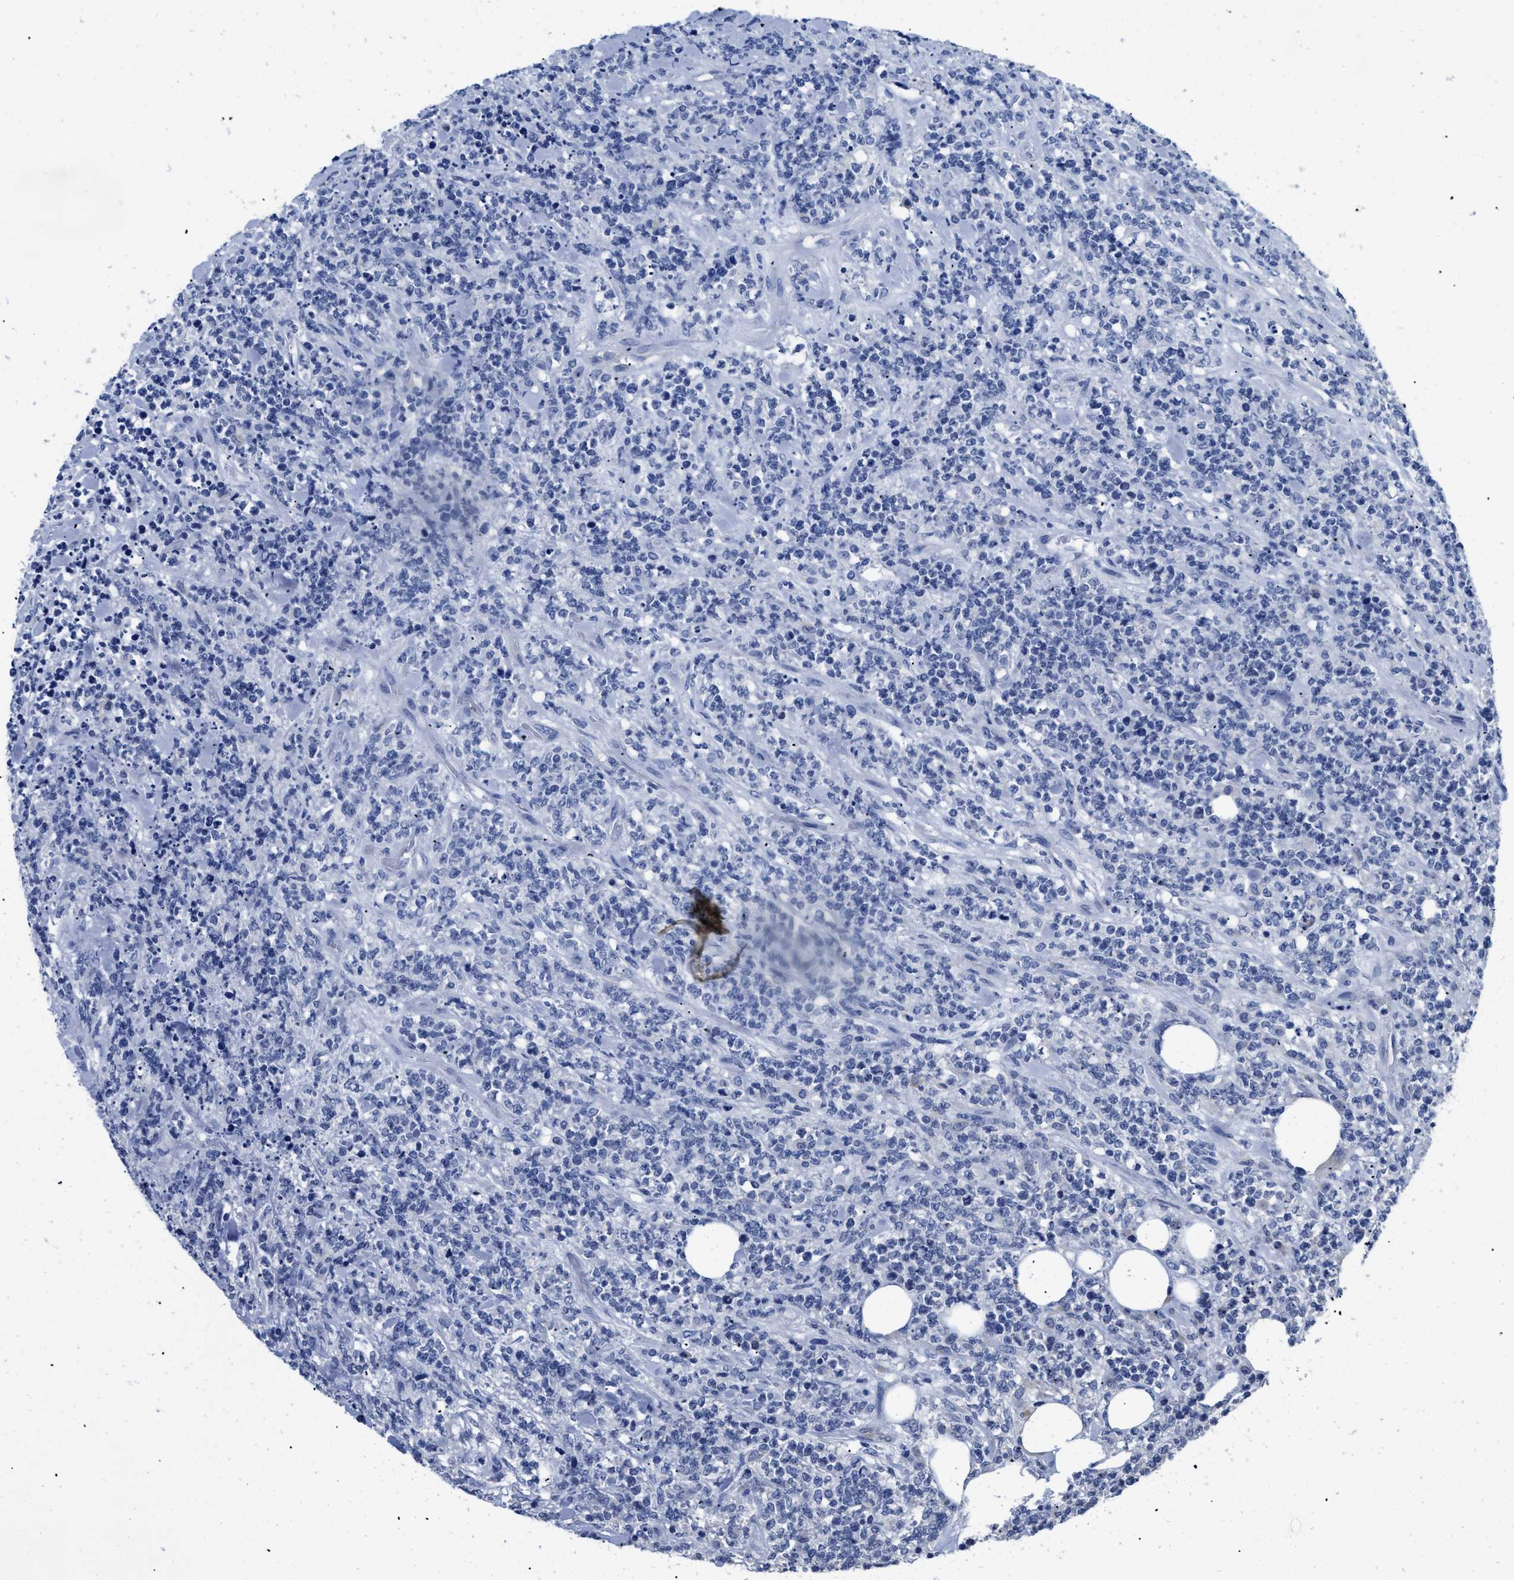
{"staining": {"intensity": "negative", "quantity": "none", "location": "none"}, "tissue": "lymphoma", "cell_type": "Tumor cells", "image_type": "cancer", "snomed": [{"axis": "morphology", "description": "Malignant lymphoma, non-Hodgkin's type, High grade"}, {"axis": "topography", "description": "Soft tissue"}], "caption": "This is an immunohistochemistry micrograph of human malignant lymphoma, non-Hodgkin's type (high-grade). There is no expression in tumor cells.", "gene": "APOBEC2", "patient": {"sex": "male", "age": 18}}